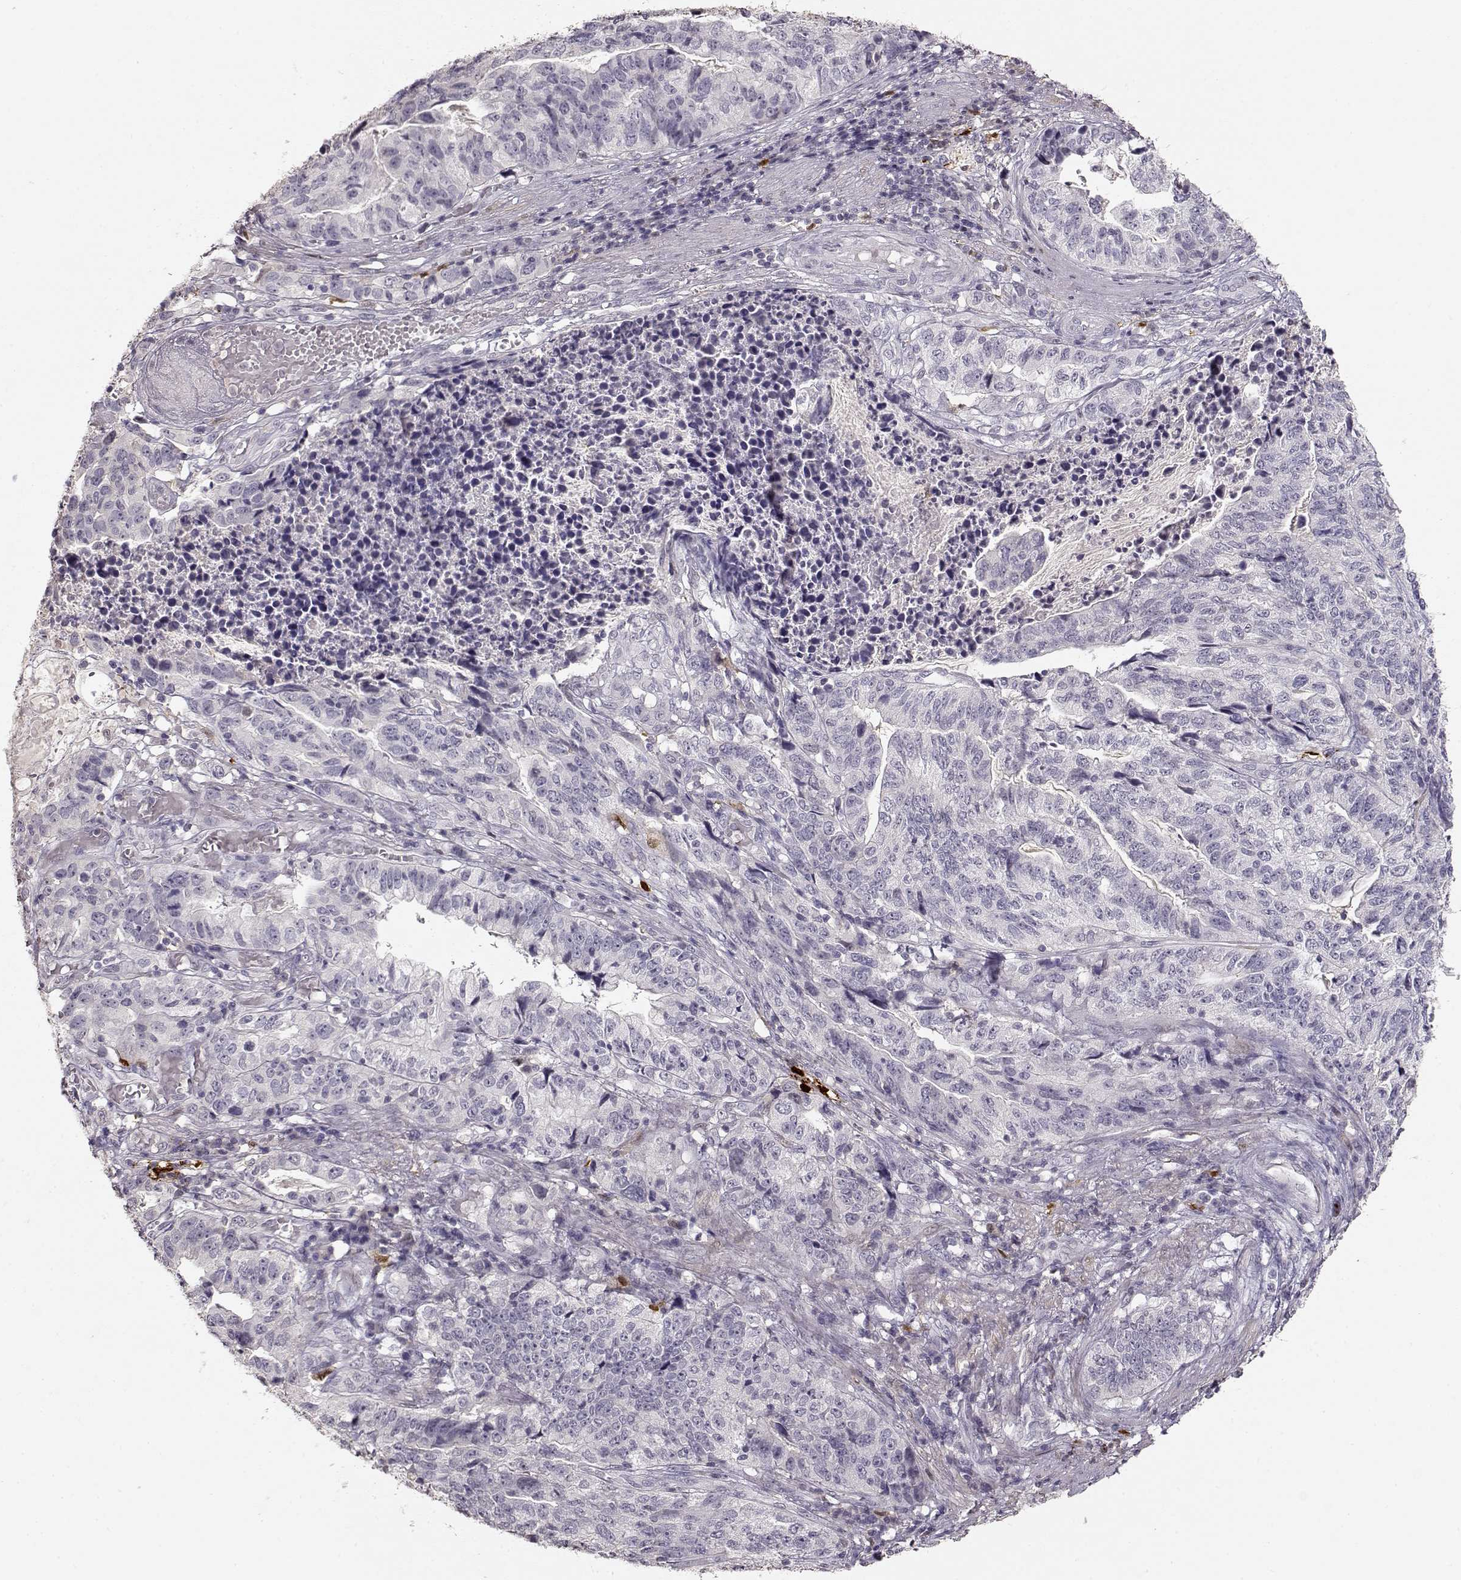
{"staining": {"intensity": "negative", "quantity": "none", "location": "none"}, "tissue": "stomach cancer", "cell_type": "Tumor cells", "image_type": "cancer", "snomed": [{"axis": "morphology", "description": "Adenocarcinoma, NOS"}, {"axis": "topography", "description": "Stomach, upper"}], "caption": "Immunohistochemistry (IHC) photomicrograph of neoplastic tissue: stomach cancer (adenocarcinoma) stained with DAB (3,3'-diaminobenzidine) shows no significant protein positivity in tumor cells.", "gene": "S100B", "patient": {"sex": "female", "age": 67}}